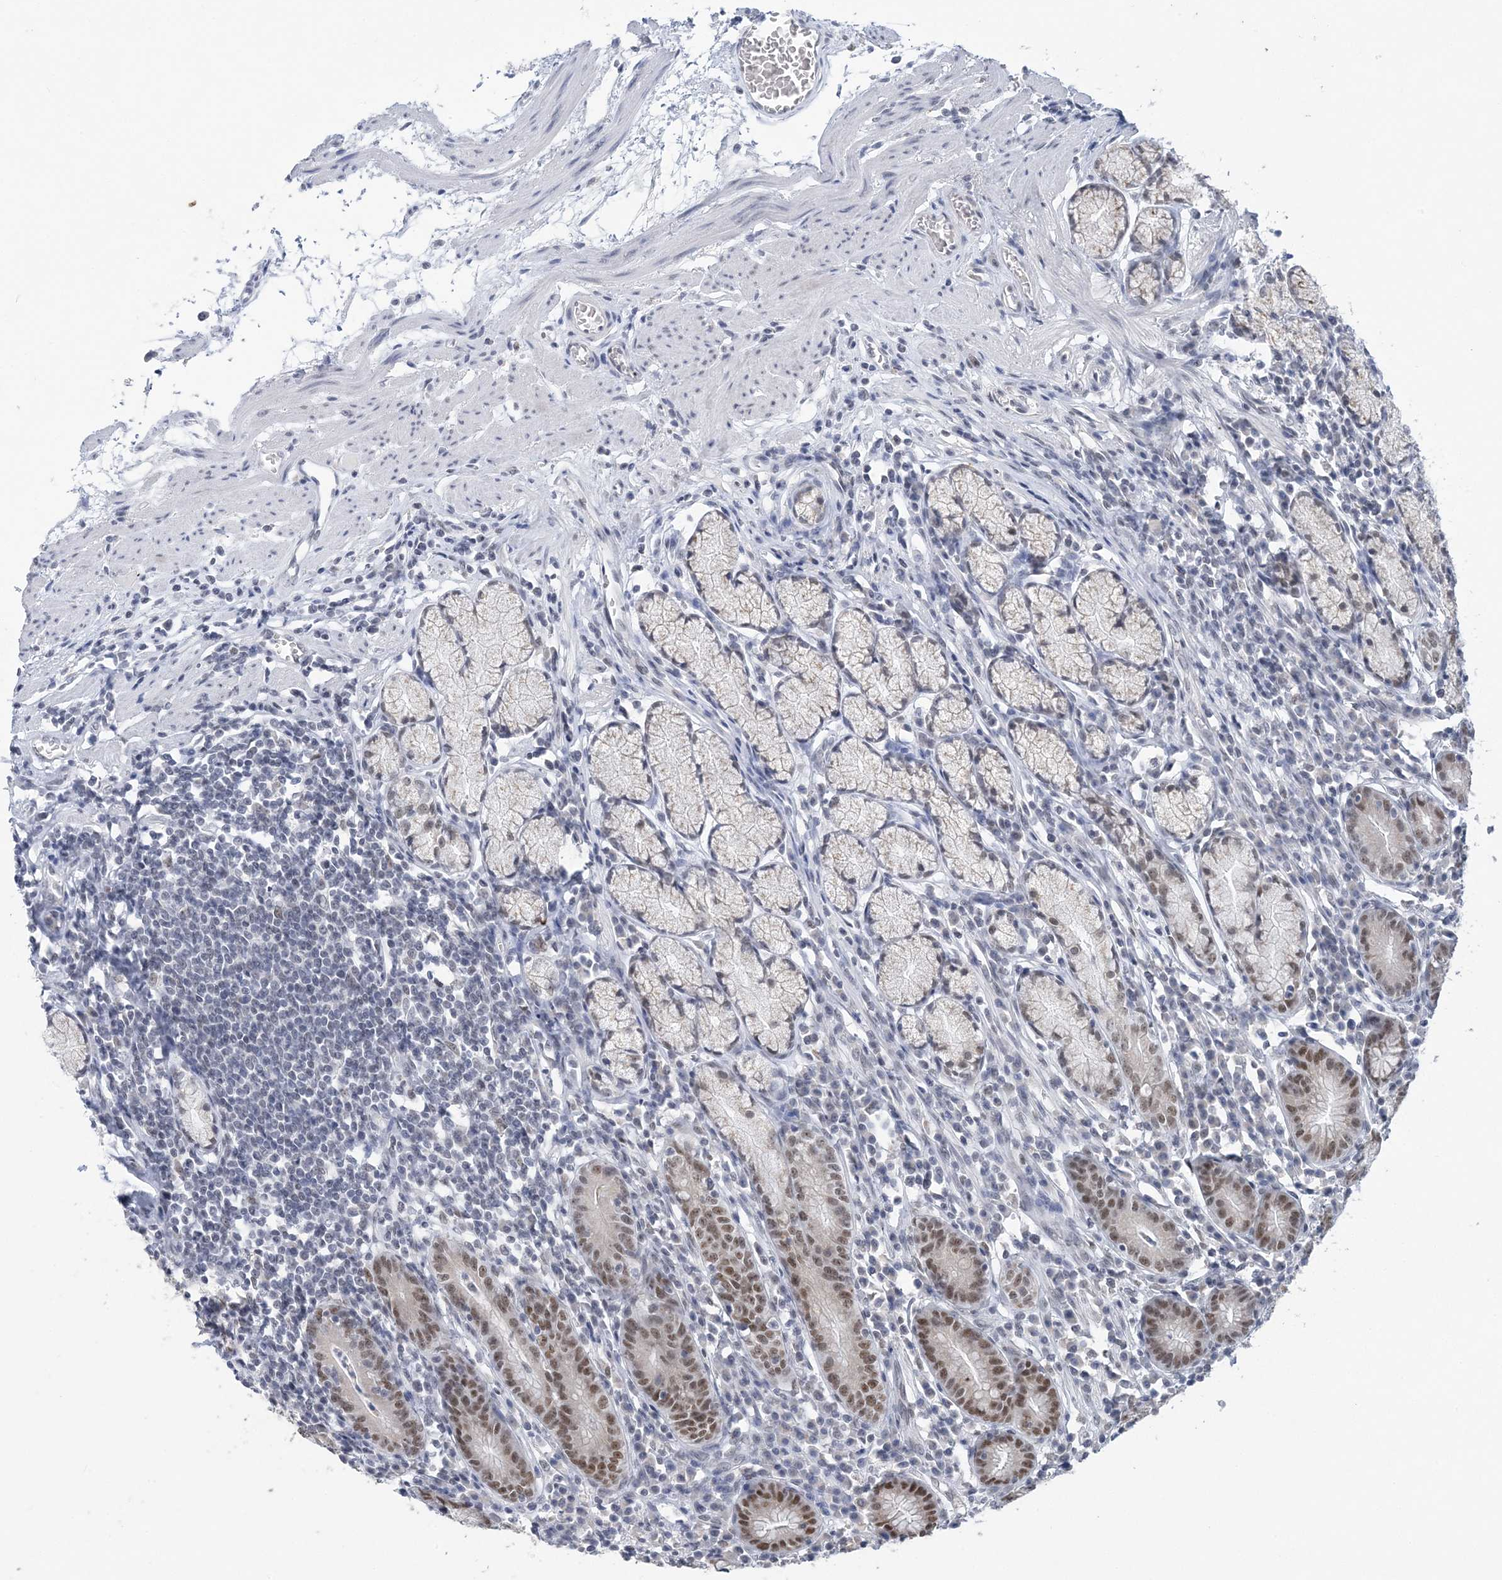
{"staining": {"intensity": "moderate", "quantity": "25%-75%", "location": "cytoplasmic/membranous,nuclear"}, "tissue": "stomach", "cell_type": "Glandular cells", "image_type": "normal", "snomed": [{"axis": "morphology", "description": "Normal tissue, NOS"}, {"axis": "topography", "description": "Stomach"}], "caption": "Immunohistochemistry image of benign stomach stained for a protein (brown), which displays medium levels of moderate cytoplasmic/membranous,nuclear expression in approximately 25%-75% of glandular cells.", "gene": "ZBTB7A", "patient": {"sex": "male", "age": 55}}